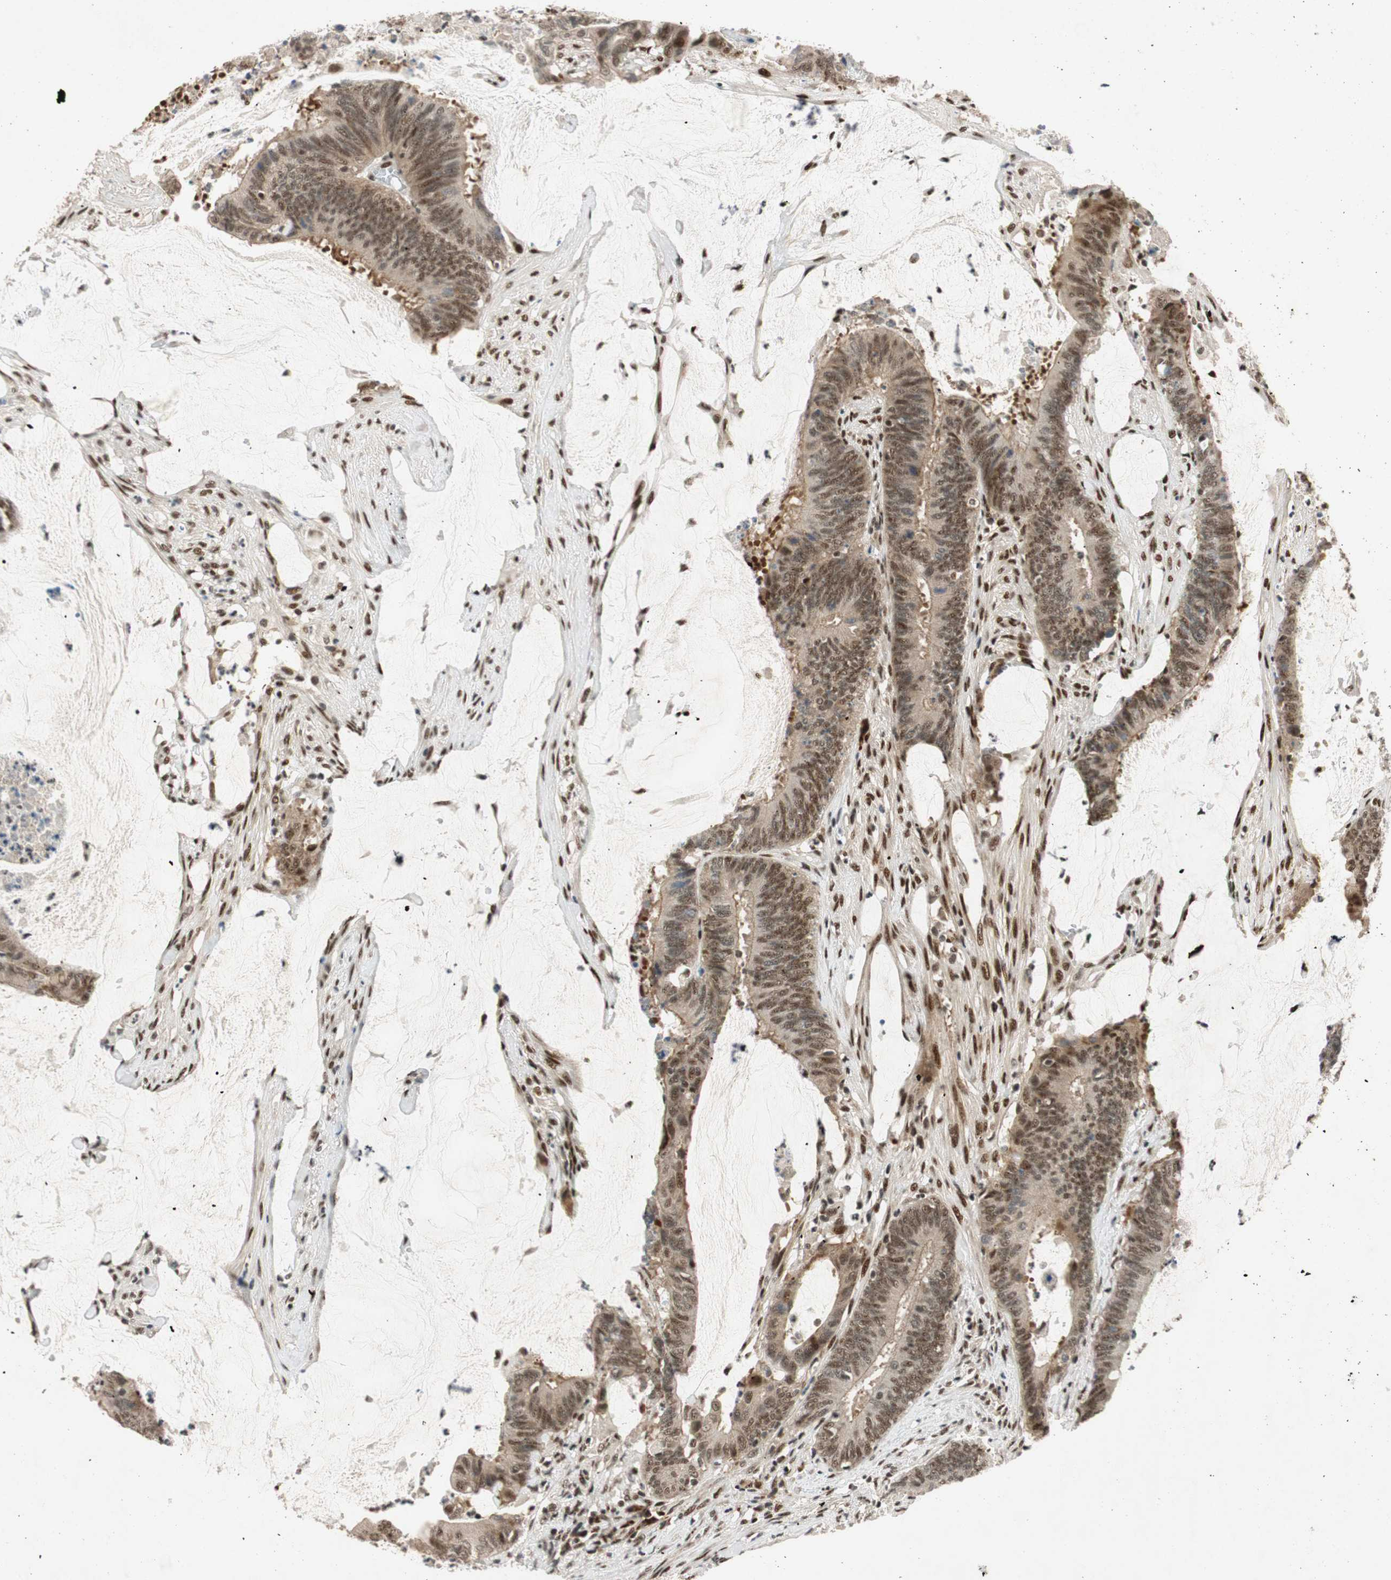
{"staining": {"intensity": "moderate", "quantity": ">75%", "location": "nuclear"}, "tissue": "colorectal cancer", "cell_type": "Tumor cells", "image_type": "cancer", "snomed": [{"axis": "morphology", "description": "Adenocarcinoma, NOS"}, {"axis": "topography", "description": "Rectum"}], "caption": "Colorectal cancer (adenocarcinoma) tissue demonstrates moderate nuclear staining in approximately >75% of tumor cells, visualized by immunohistochemistry. The staining is performed using DAB brown chromogen to label protein expression. The nuclei are counter-stained blue using hematoxylin.", "gene": "NCBP3", "patient": {"sex": "female", "age": 66}}